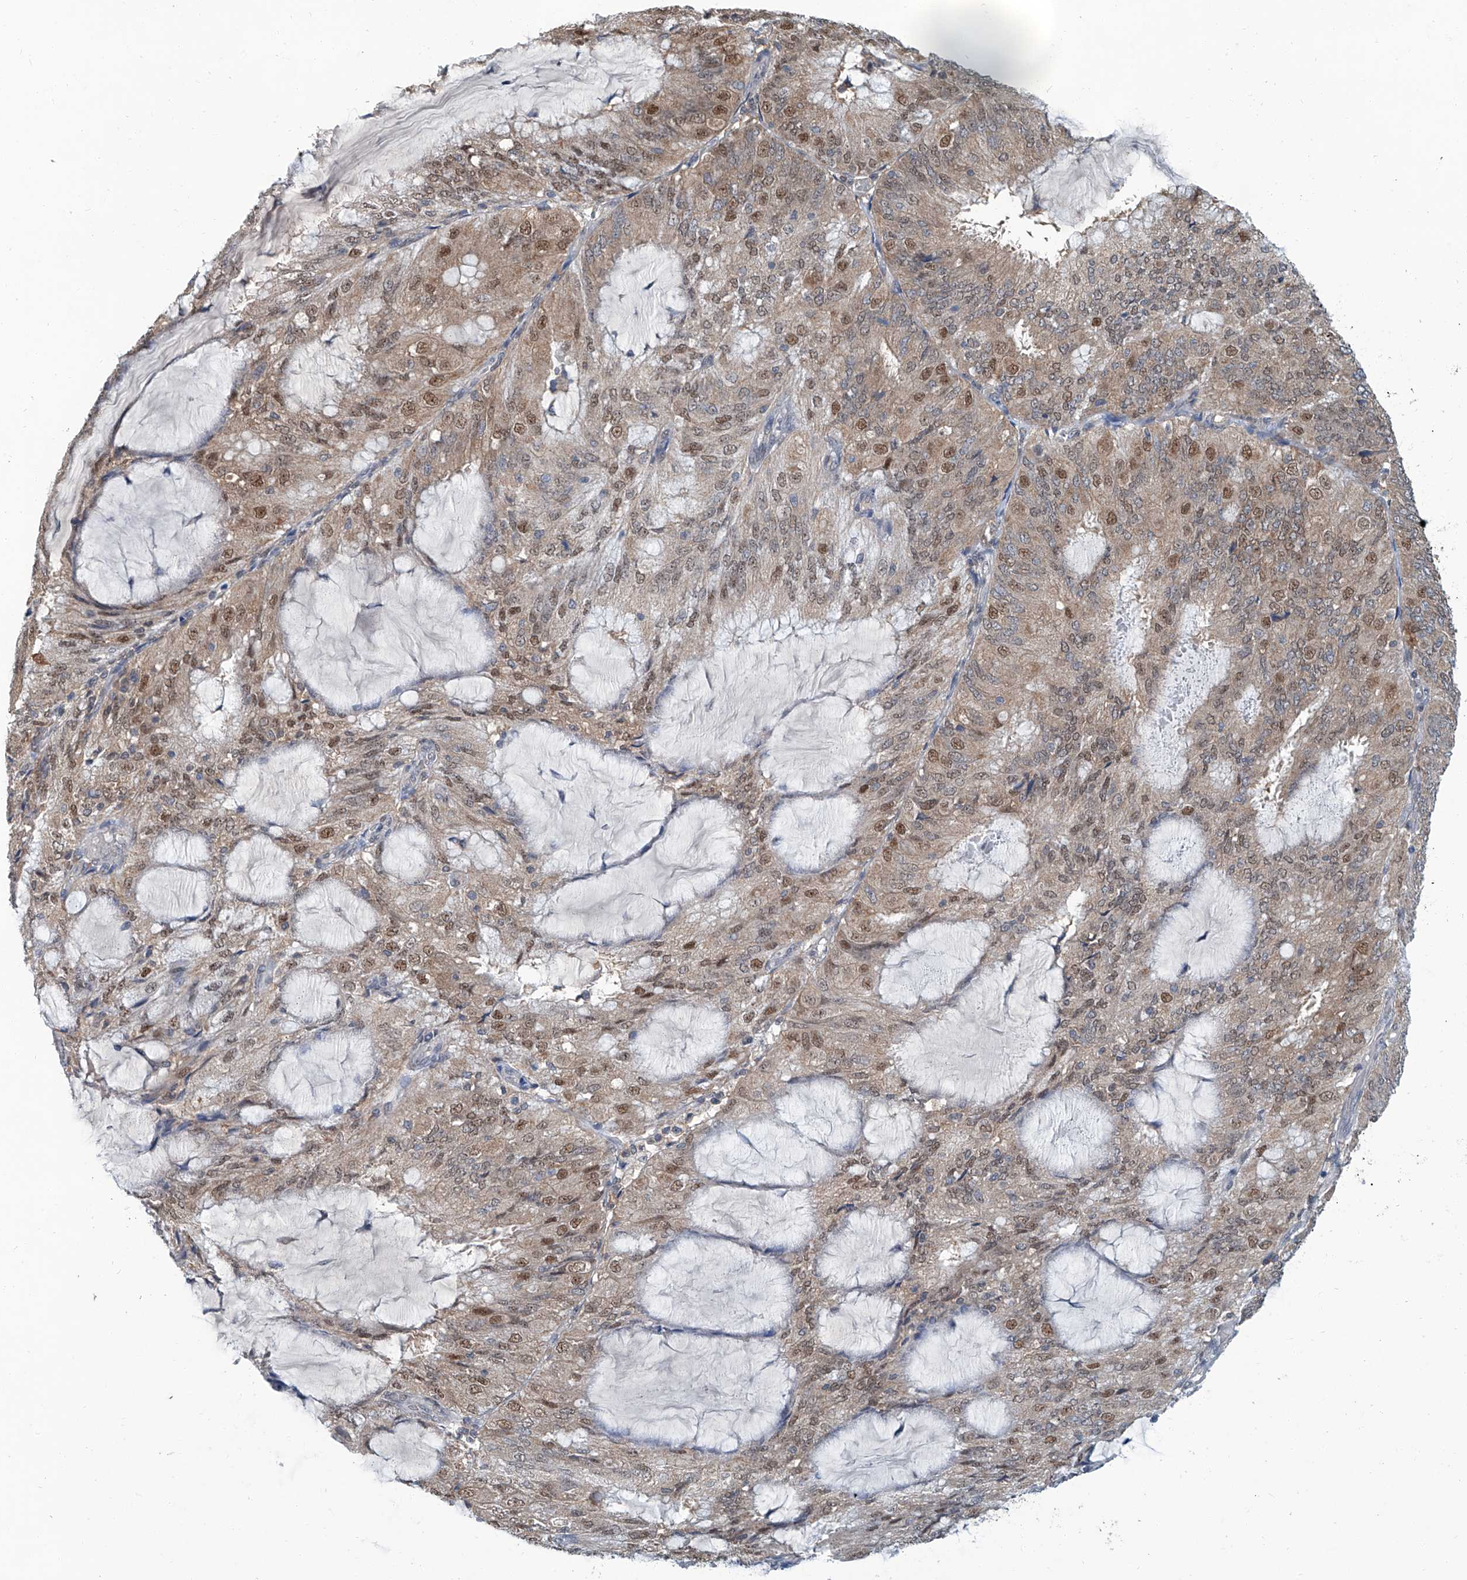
{"staining": {"intensity": "moderate", "quantity": ">75%", "location": "cytoplasmic/membranous,nuclear"}, "tissue": "endometrial cancer", "cell_type": "Tumor cells", "image_type": "cancer", "snomed": [{"axis": "morphology", "description": "Adenocarcinoma, NOS"}, {"axis": "topography", "description": "Endometrium"}], "caption": "The micrograph demonstrates staining of endometrial adenocarcinoma, revealing moderate cytoplasmic/membranous and nuclear protein expression (brown color) within tumor cells.", "gene": "CLK1", "patient": {"sex": "female", "age": 81}}